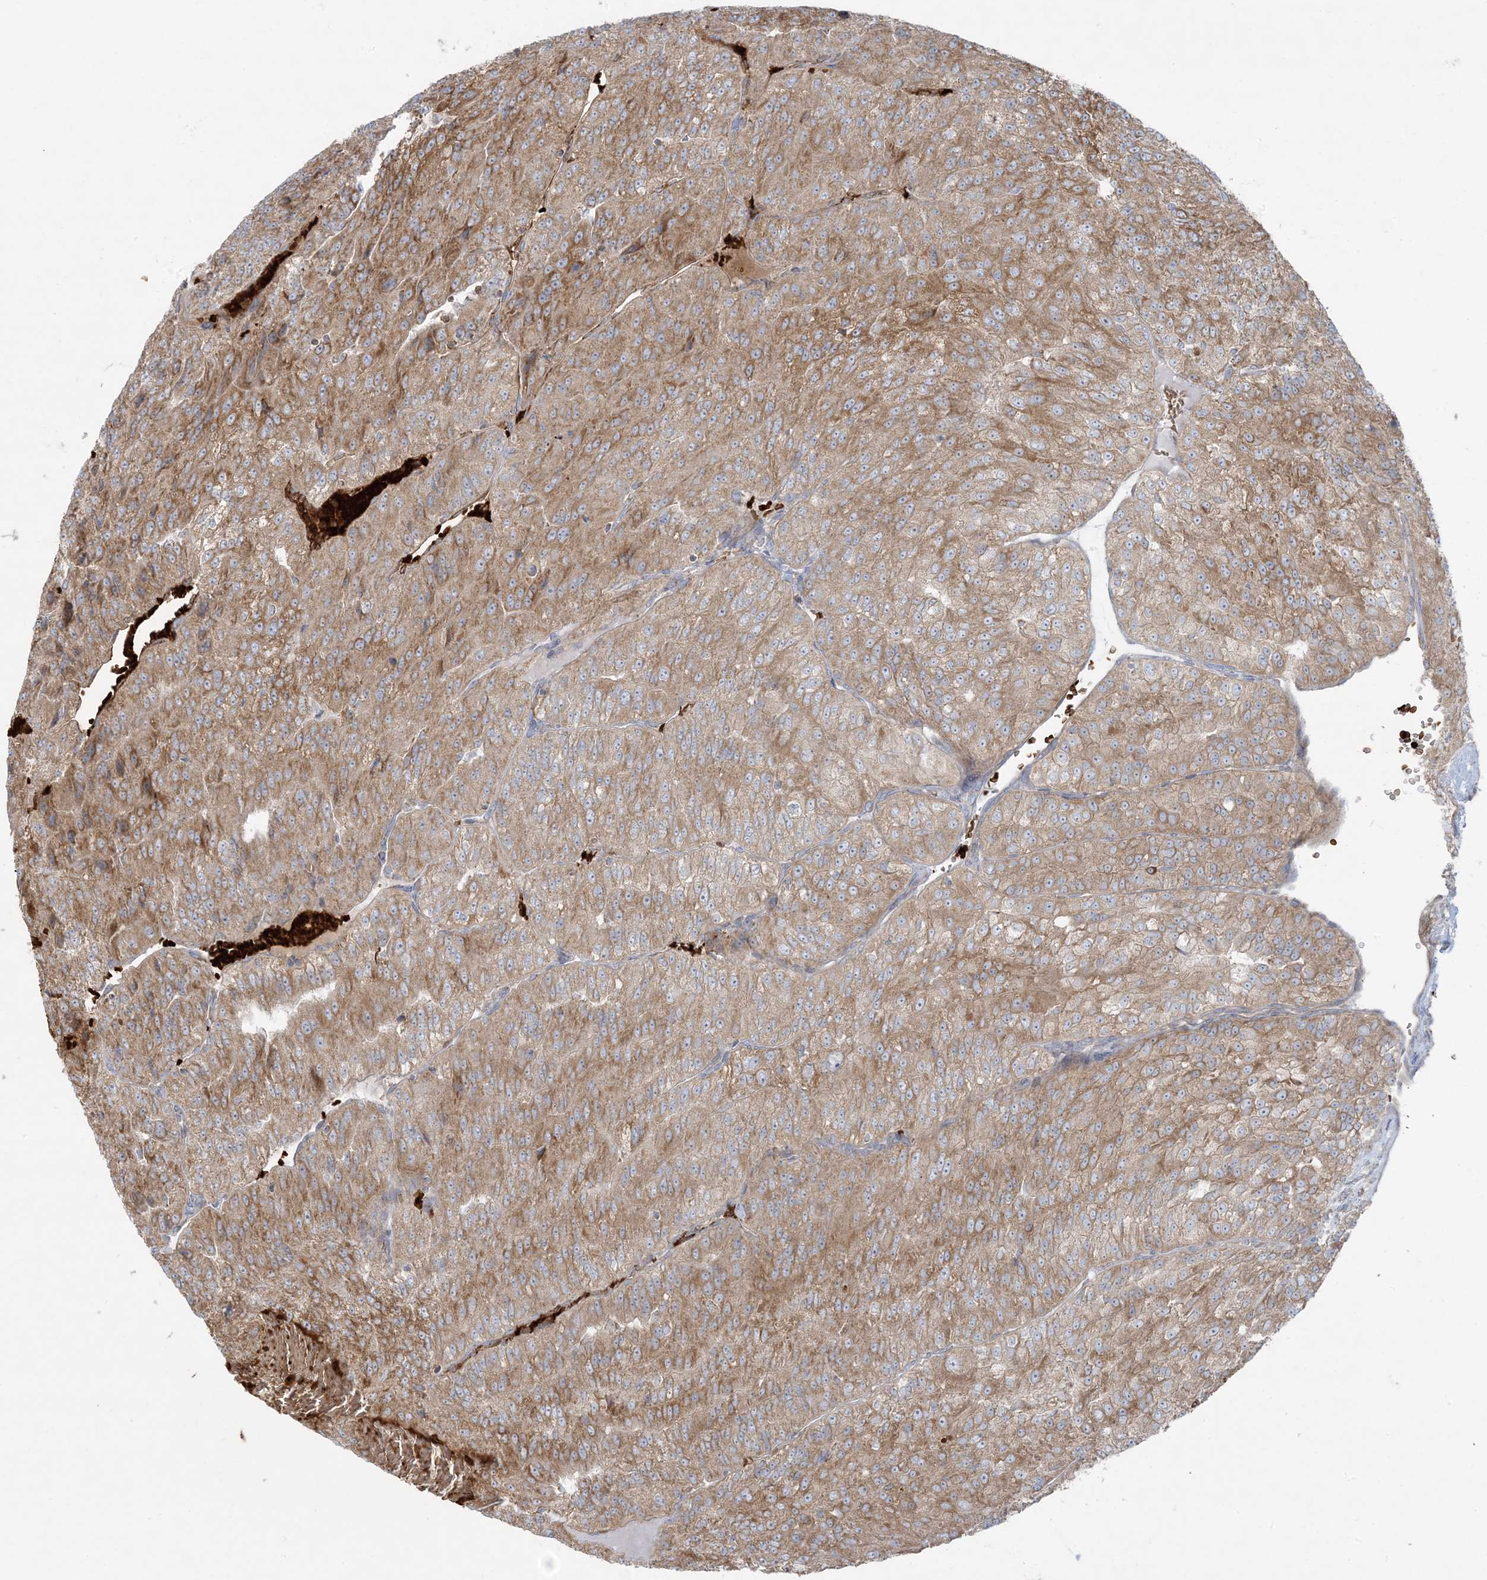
{"staining": {"intensity": "moderate", "quantity": ">75%", "location": "cytoplasmic/membranous"}, "tissue": "renal cancer", "cell_type": "Tumor cells", "image_type": "cancer", "snomed": [{"axis": "morphology", "description": "Adenocarcinoma, NOS"}, {"axis": "topography", "description": "Kidney"}], "caption": "Tumor cells display medium levels of moderate cytoplasmic/membranous staining in approximately >75% of cells in human renal adenocarcinoma. (Brightfield microscopy of DAB IHC at high magnification).", "gene": "PIK3R4", "patient": {"sex": "female", "age": 63}}